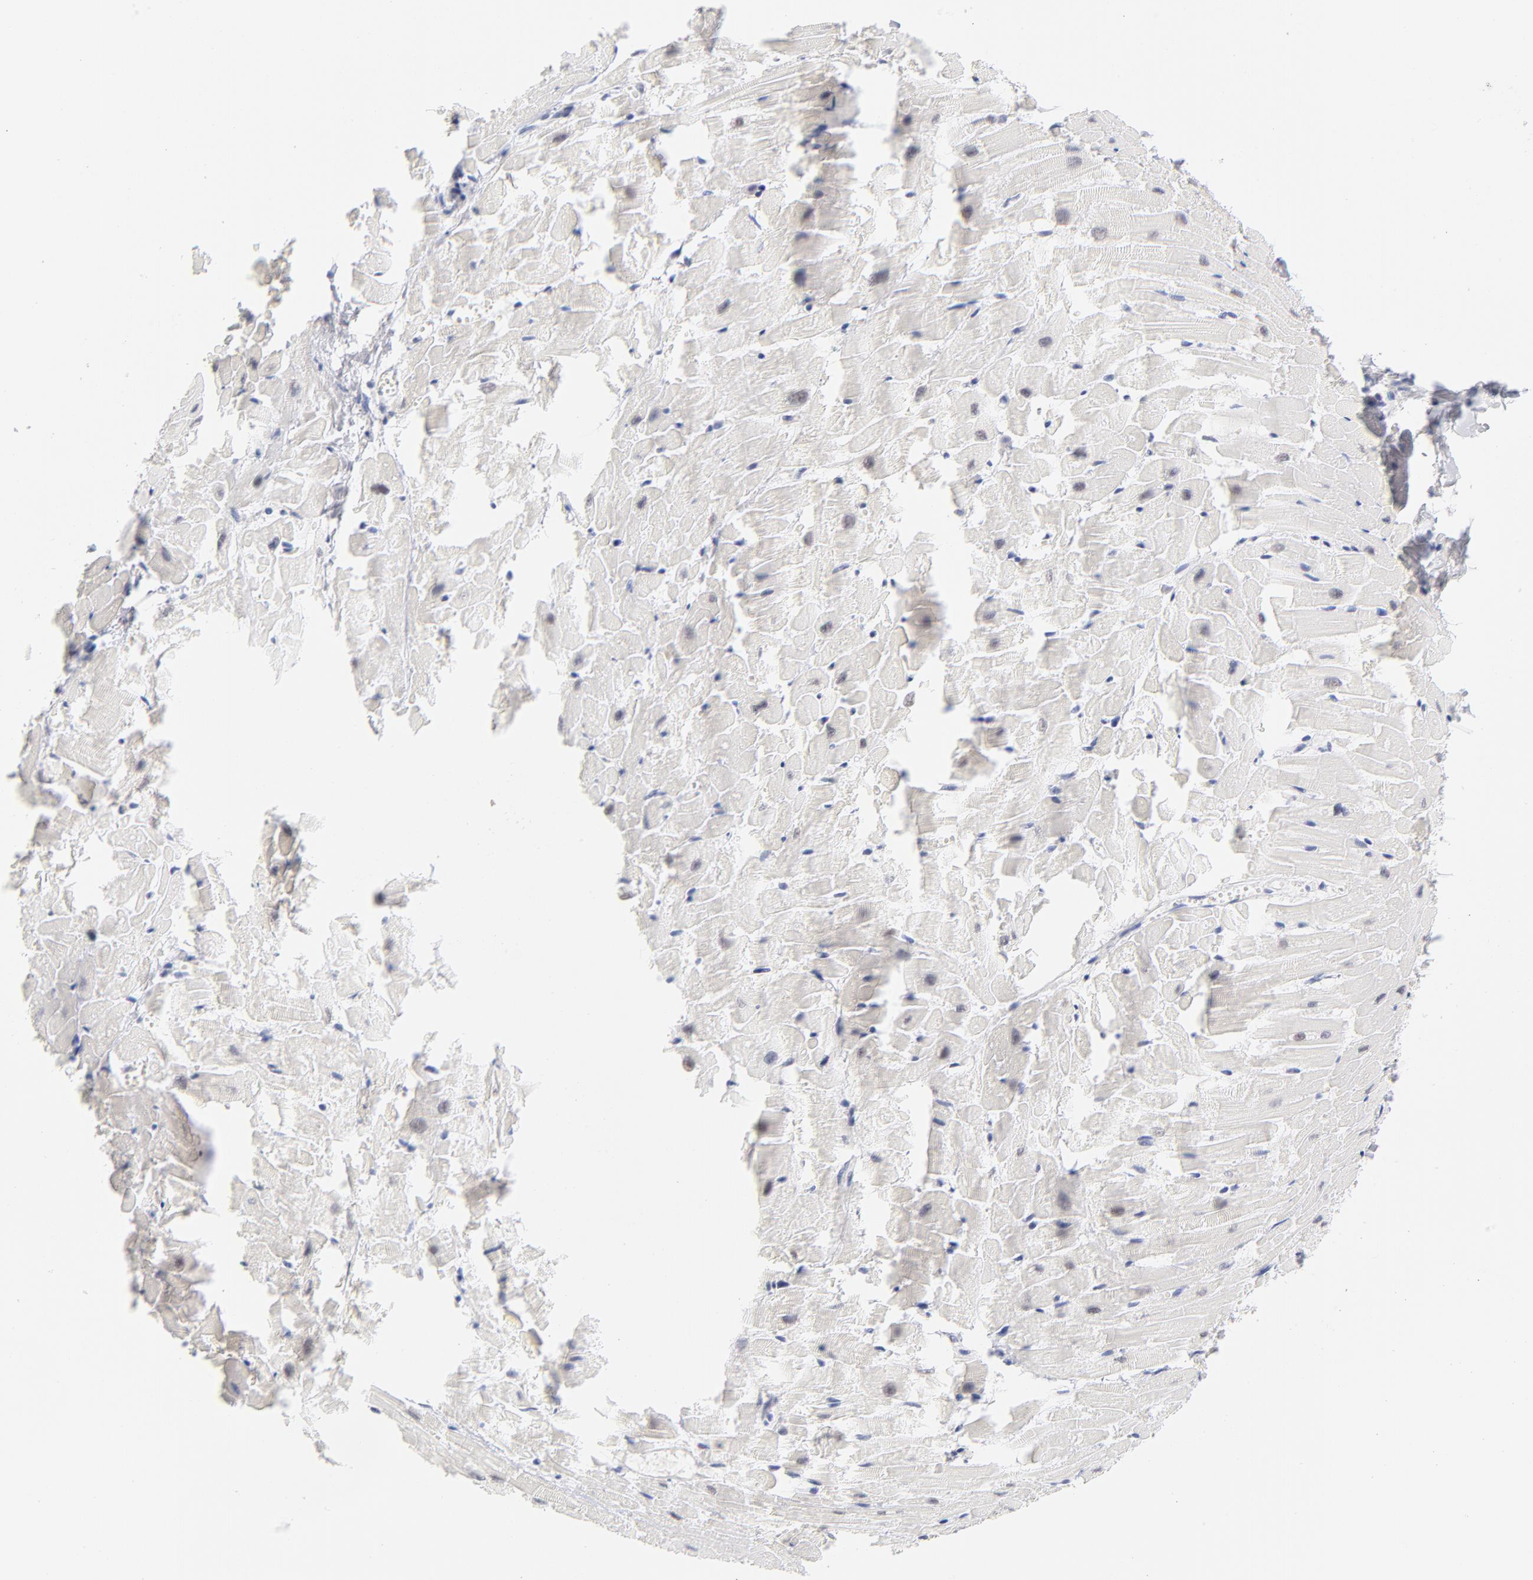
{"staining": {"intensity": "negative", "quantity": "none", "location": "none"}, "tissue": "heart muscle", "cell_type": "Cardiomyocytes", "image_type": "normal", "snomed": [{"axis": "morphology", "description": "Normal tissue, NOS"}, {"axis": "topography", "description": "Heart"}], "caption": "The photomicrograph displays no significant staining in cardiomyocytes of heart muscle.", "gene": "KHNYN", "patient": {"sex": "female", "age": 19}}